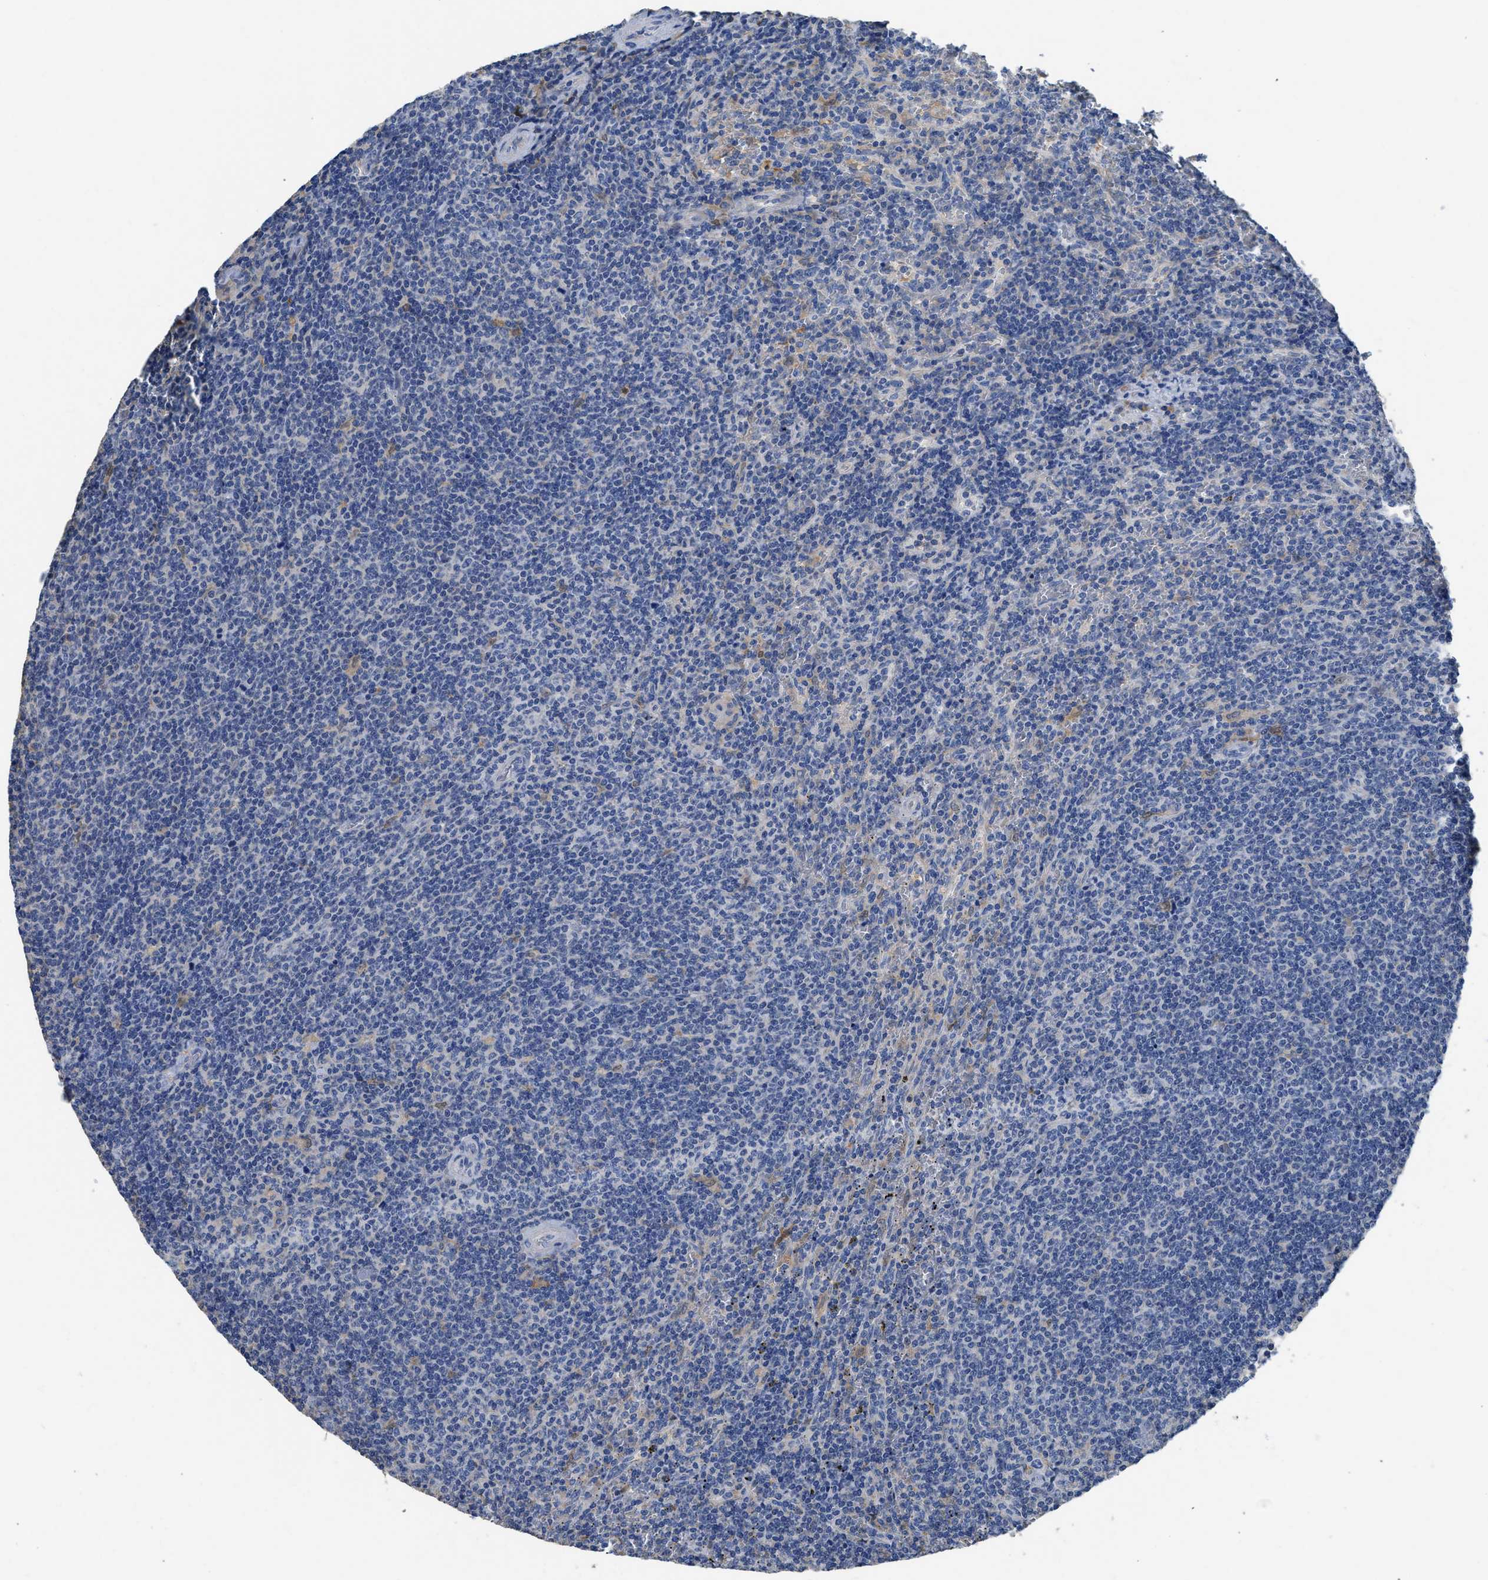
{"staining": {"intensity": "negative", "quantity": "none", "location": "none"}, "tissue": "lymphoma", "cell_type": "Tumor cells", "image_type": "cancer", "snomed": [{"axis": "morphology", "description": "Malignant lymphoma, non-Hodgkin's type, Low grade"}, {"axis": "topography", "description": "Spleen"}], "caption": "This is an immunohistochemistry micrograph of human low-grade malignant lymphoma, non-Hodgkin's type. There is no expression in tumor cells.", "gene": "C1S", "patient": {"sex": "female", "age": 50}}